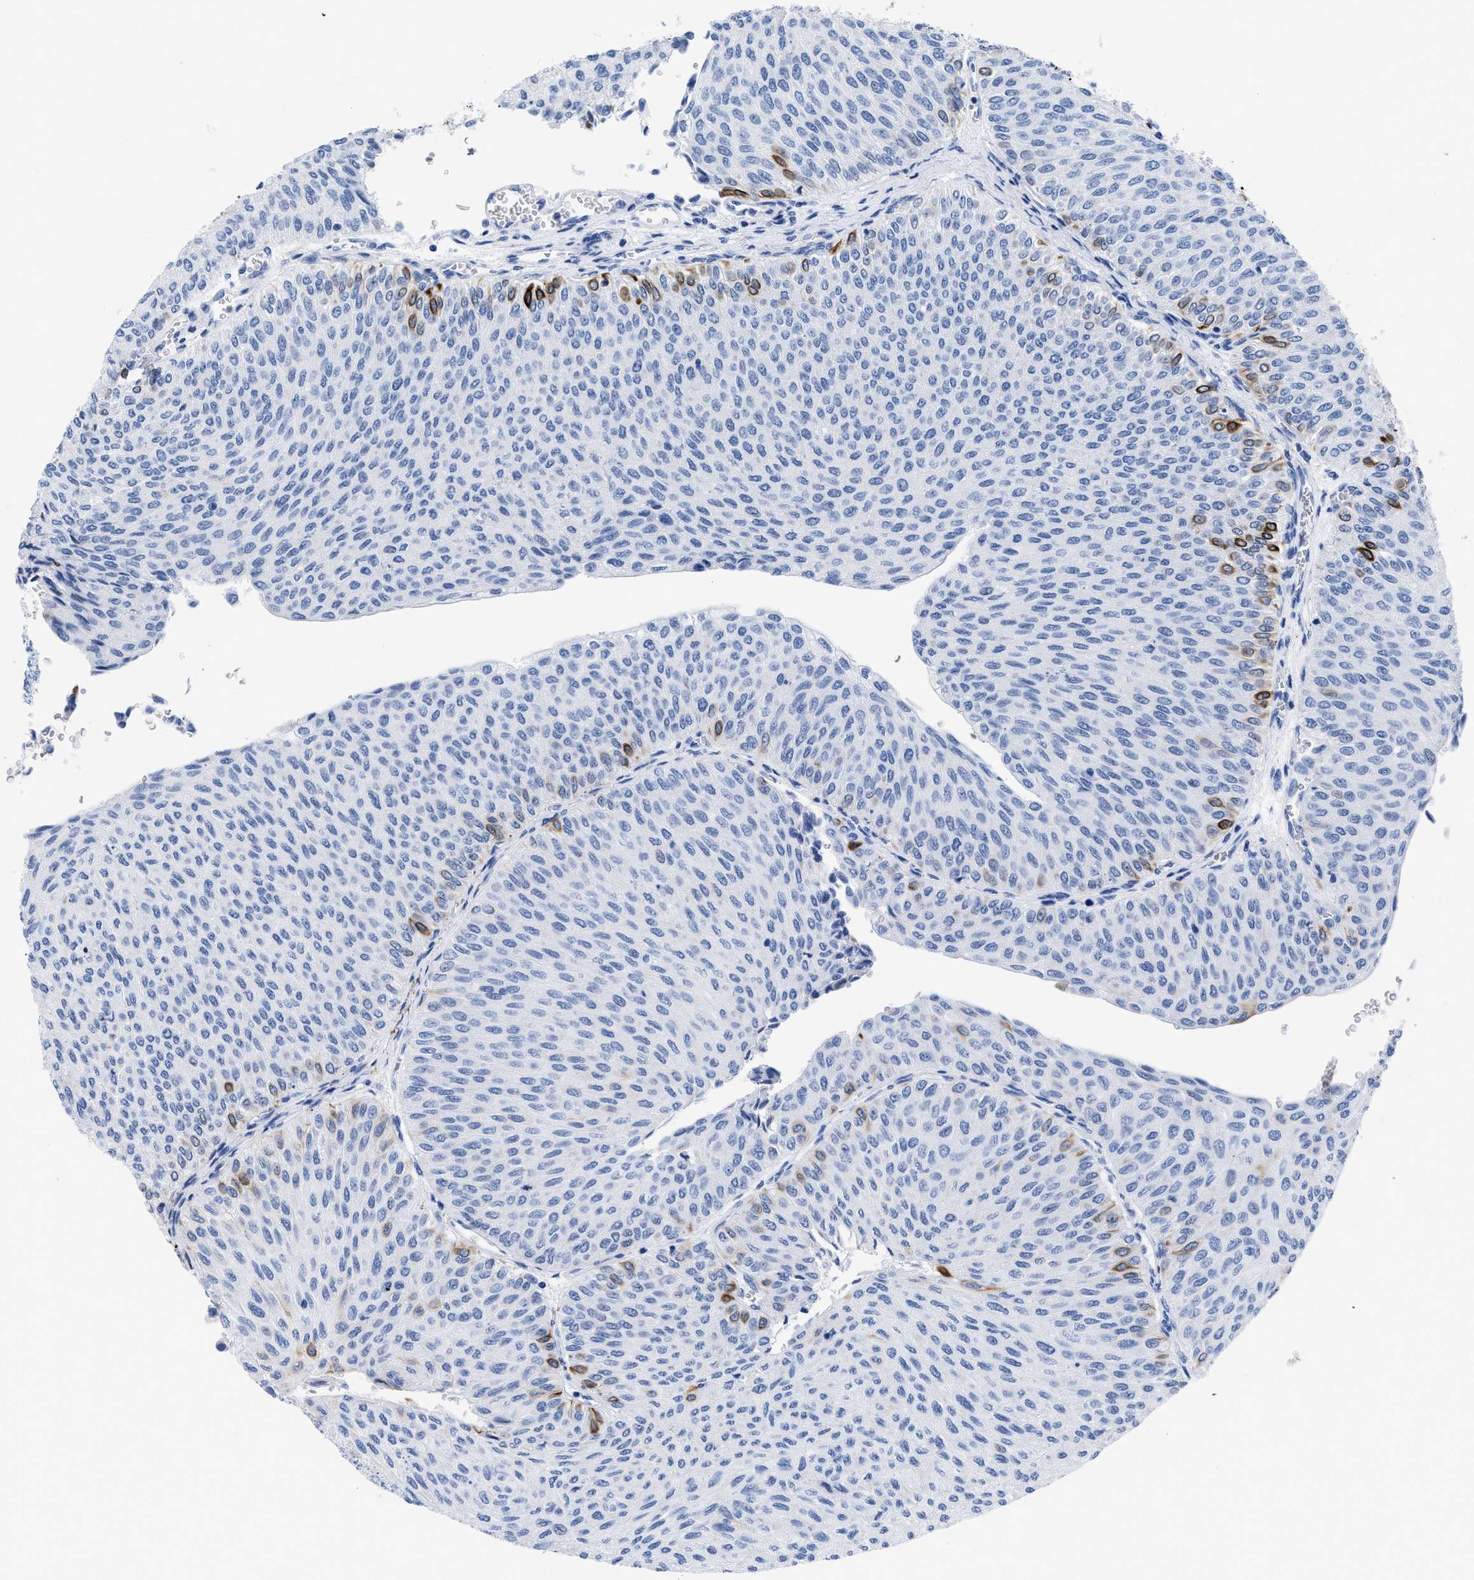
{"staining": {"intensity": "strong", "quantity": "<25%", "location": "cytoplasmic/membranous"}, "tissue": "urothelial cancer", "cell_type": "Tumor cells", "image_type": "cancer", "snomed": [{"axis": "morphology", "description": "Urothelial carcinoma, Low grade"}, {"axis": "topography", "description": "Urinary bladder"}], "caption": "An IHC image of neoplastic tissue is shown. Protein staining in brown highlights strong cytoplasmic/membranous positivity in low-grade urothelial carcinoma within tumor cells. (Stains: DAB (3,3'-diaminobenzidine) in brown, nuclei in blue, Microscopy: brightfield microscopy at high magnification).", "gene": "DUSP26", "patient": {"sex": "male", "age": 78}}